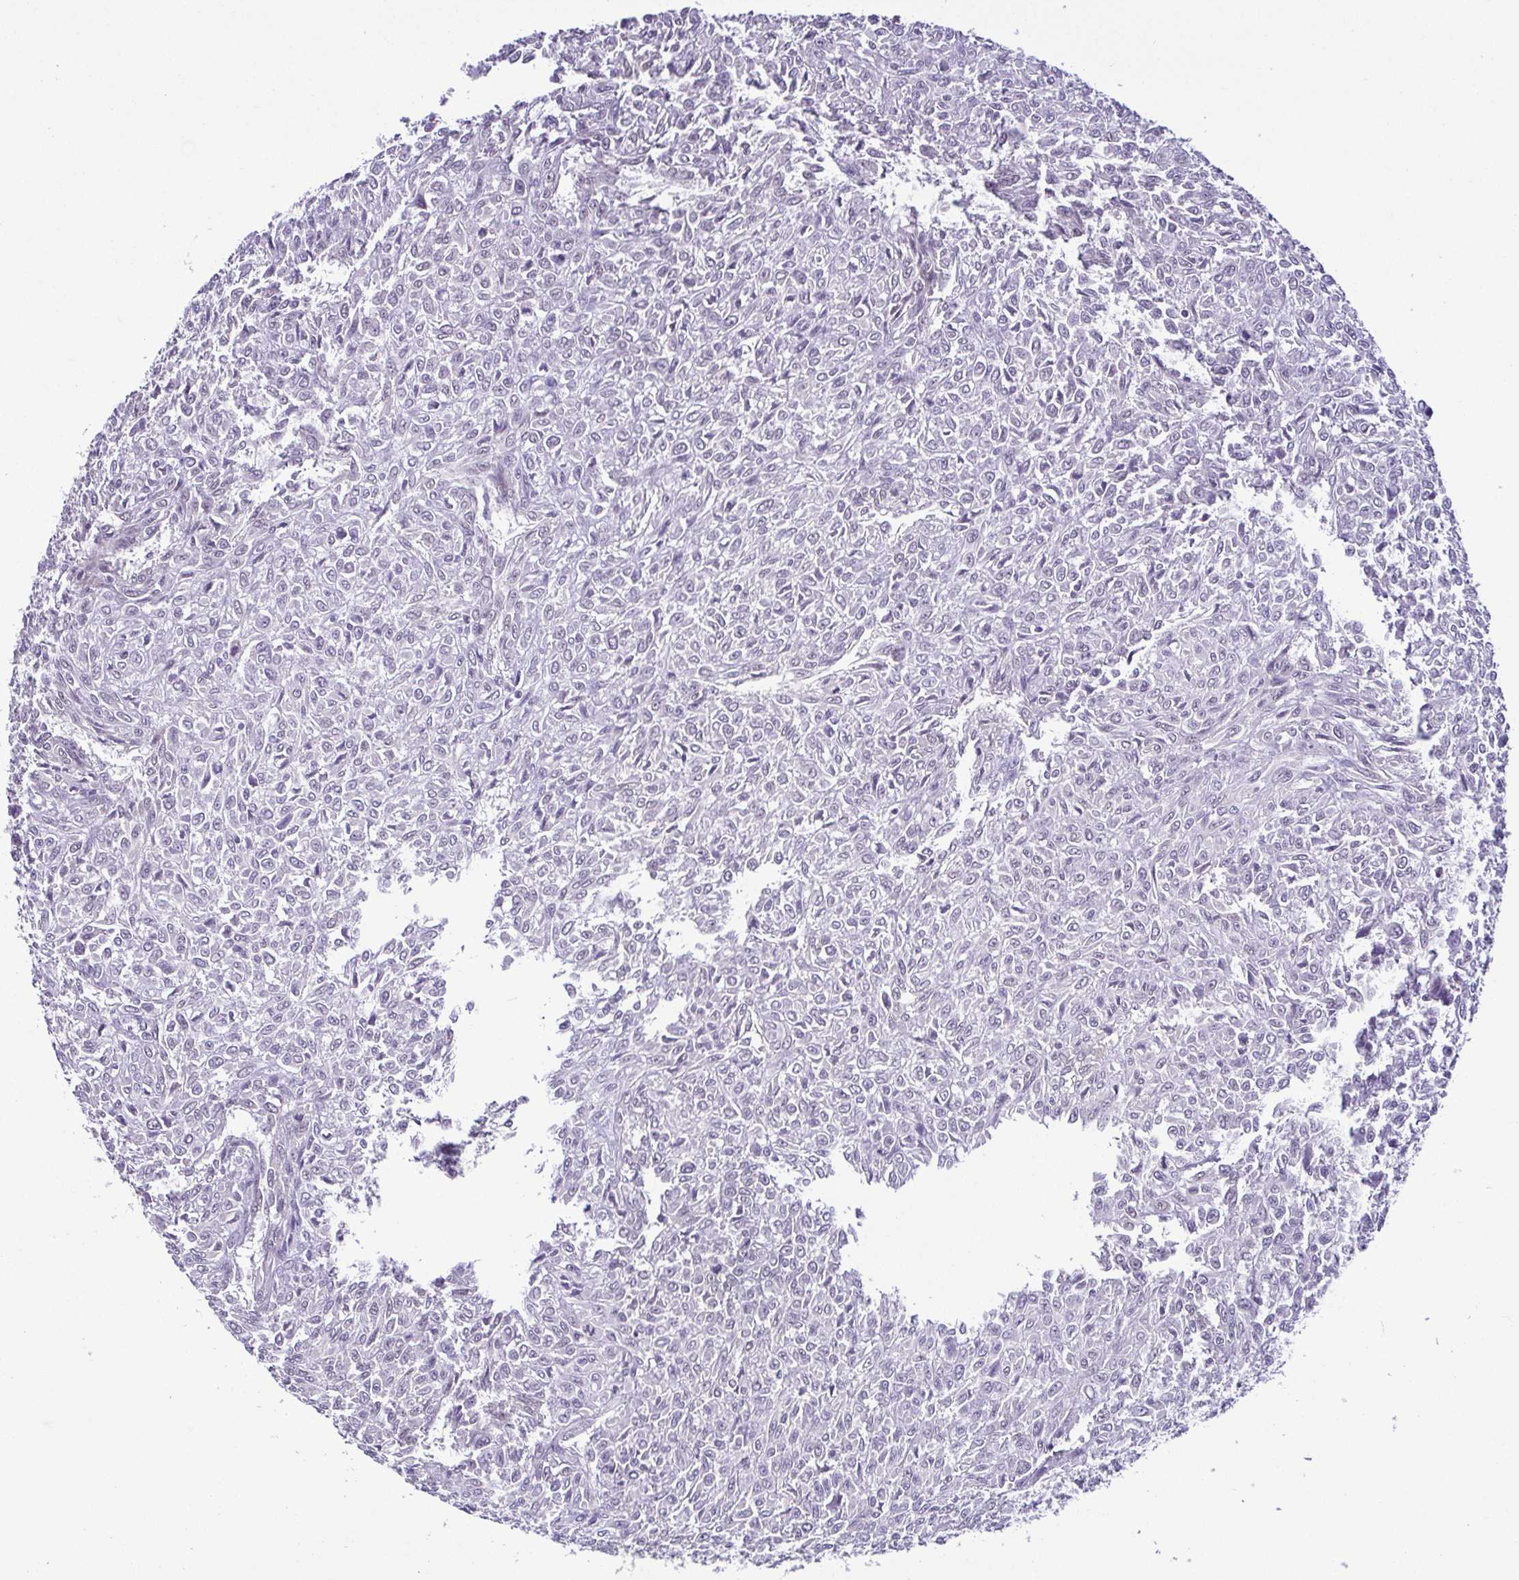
{"staining": {"intensity": "negative", "quantity": "none", "location": "none"}, "tissue": "renal cancer", "cell_type": "Tumor cells", "image_type": "cancer", "snomed": [{"axis": "morphology", "description": "Adenocarcinoma, NOS"}, {"axis": "topography", "description": "Kidney"}], "caption": "Tumor cells are negative for protein expression in human adenocarcinoma (renal).", "gene": "RBM3", "patient": {"sex": "male", "age": 58}}